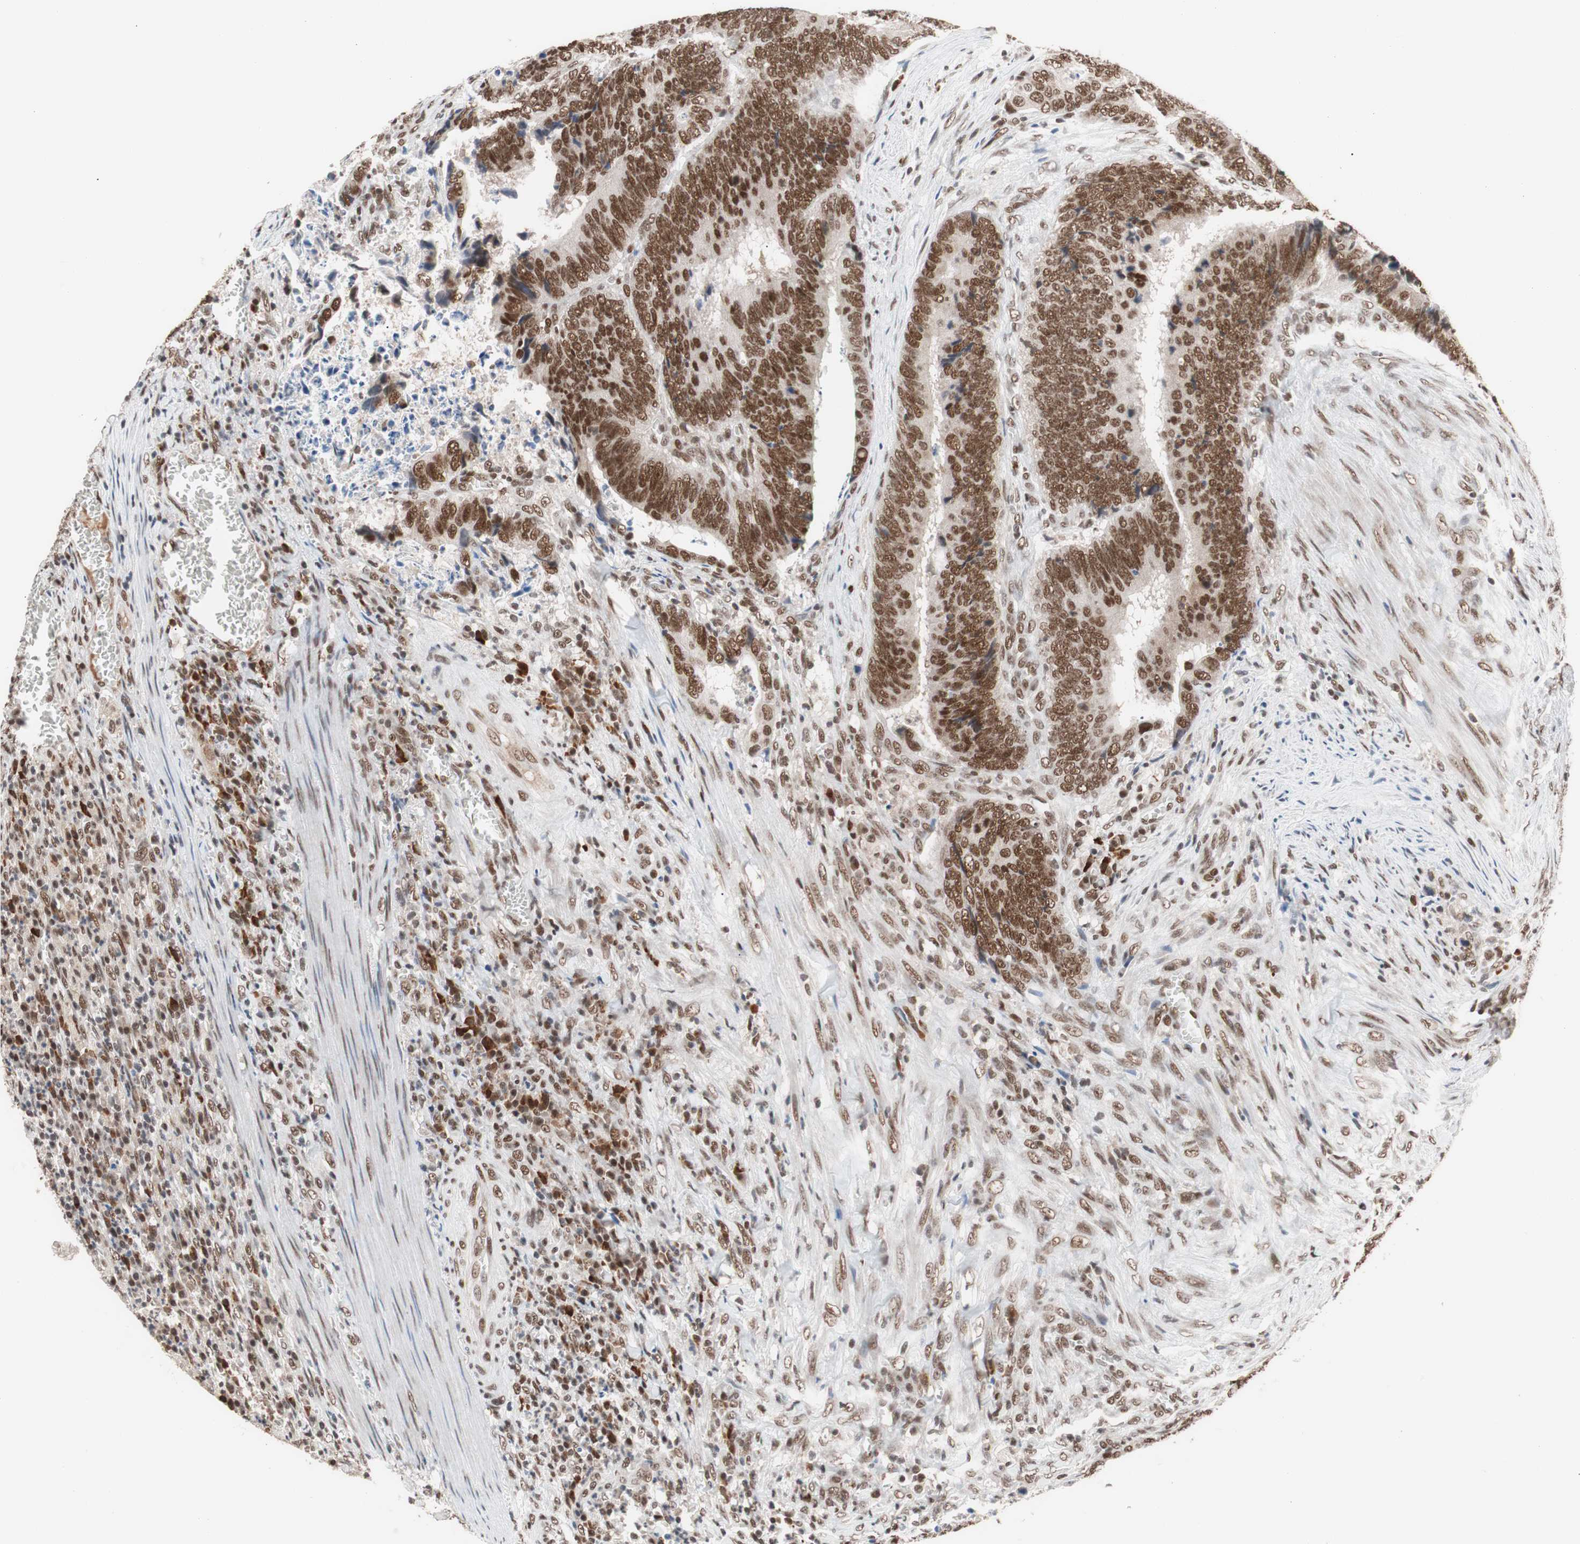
{"staining": {"intensity": "moderate", "quantity": ">75%", "location": "nuclear"}, "tissue": "colorectal cancer", "cell_type": "Tumor cells", "image_type": "cancer", "snomed": [{"axis": "morphology", "description": "Adenocarcinoma, NOS"}, {"axis": "topography", "description": "Colon"}], "caption": "A medium amount of moderate nuclear staining is seen in approximately >75% of tumor cells in colorectal cancer (adenocarcinoma) tissue. Nuclei are stained in blue.", "gene": "CHAMP1", "patient": {"sex": "male", "age": 72}}